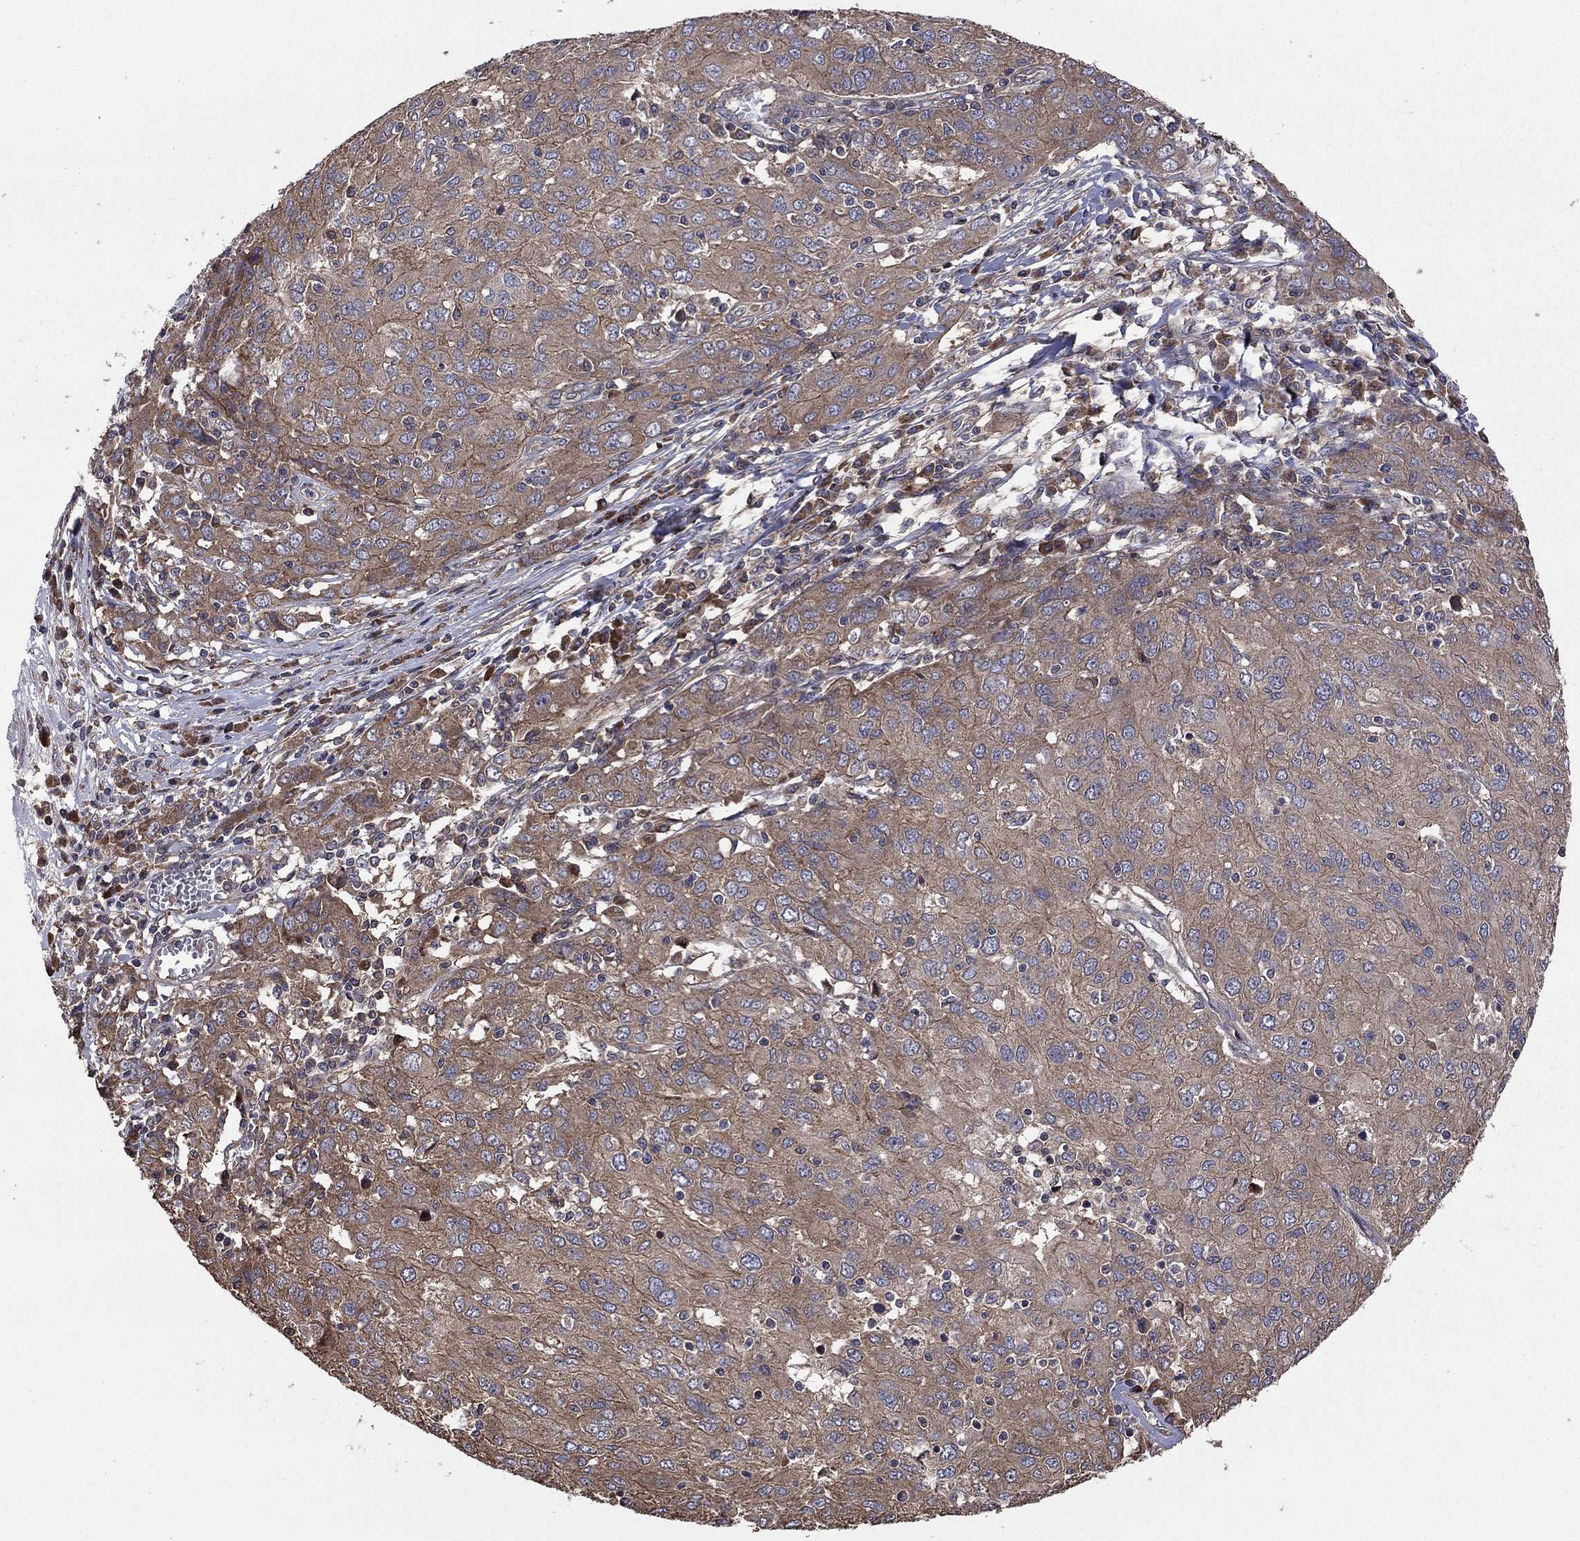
{"staining": {"intensity": "weak", "quantity": "25%-75%", "location": "cytoplasmic/membranous"}, "tissue": "ovarian cancer", "cell_type": "Tumor cells", "image_type": "cancer", "snomed": [{"axis": "morphology", "description": "Carcinoma, endometroid"}, {"axis": "topography", "description": "Ovary"}], "caption": "Endometroid carcinoma (ovarian) was stained to show a protein in brown. There is low levels of weak cytoplasmic/membranous expression in about 25%-75% of tumor cells. (brown staining indicates protein expression, while blue staining denotes nuclei).", "gene": "BABAM2", "patient": {"sex": "female", "age": 50}}